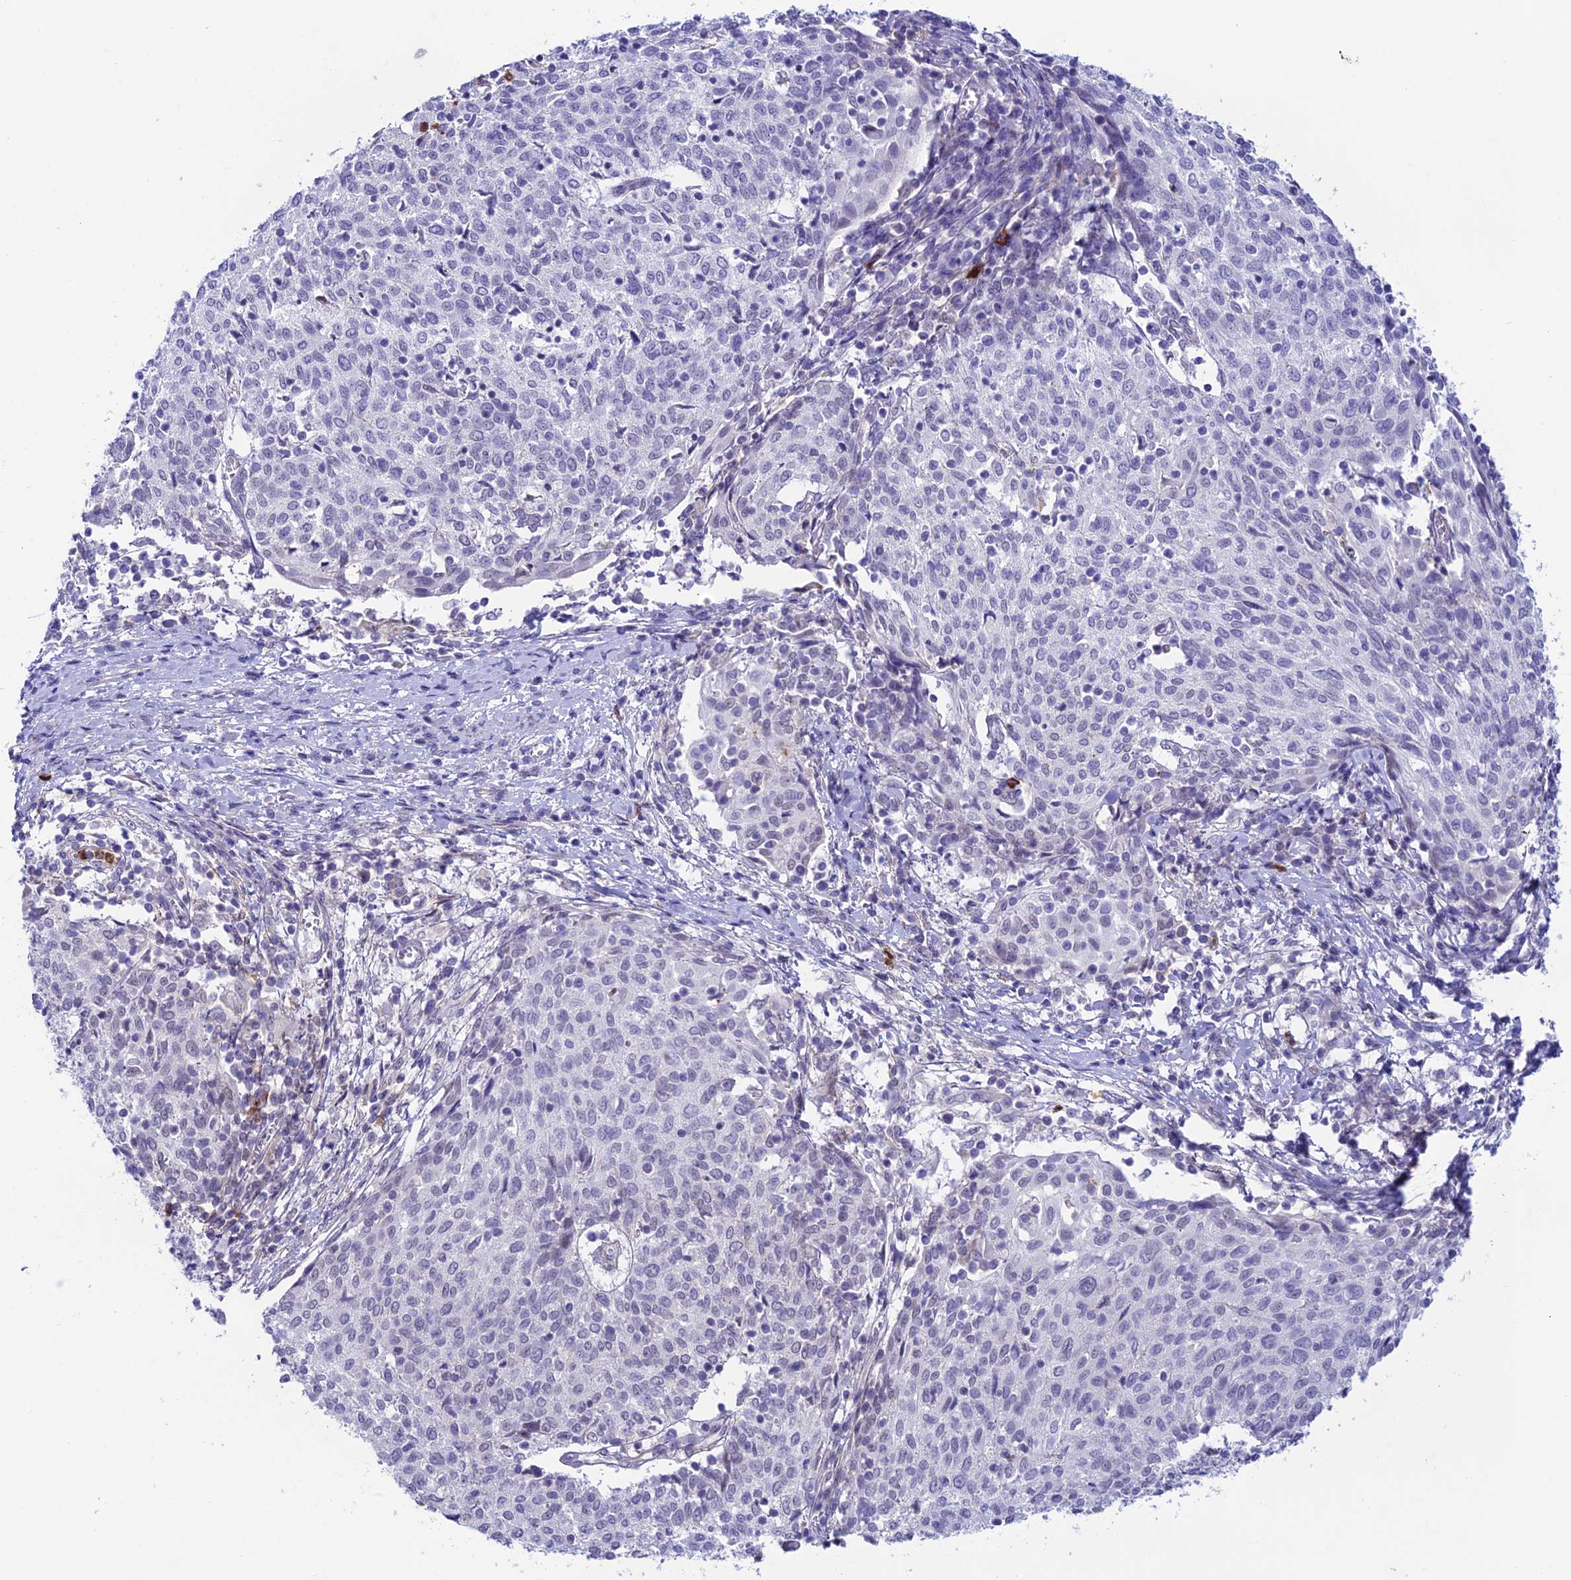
{"staining": {"intensity": "negative", "quantity": "none", "location": "none"}, "tissue": "cervical cancer", "cell_type": "Tumor cells", "image_type": "cancer", "snomed": [{"axis": "morphology", "description": "Squamous cell carcinoma, NOS"}, {"axis": "topography", "description": "Cervix"}], "caption": "A micrograph of squamous cell carcinoma (cervical) stained for a protein exhibits no brown staining in tumor cells.", "gene": "COL6A6", "patient": {"sex": "female", "age": 52}}